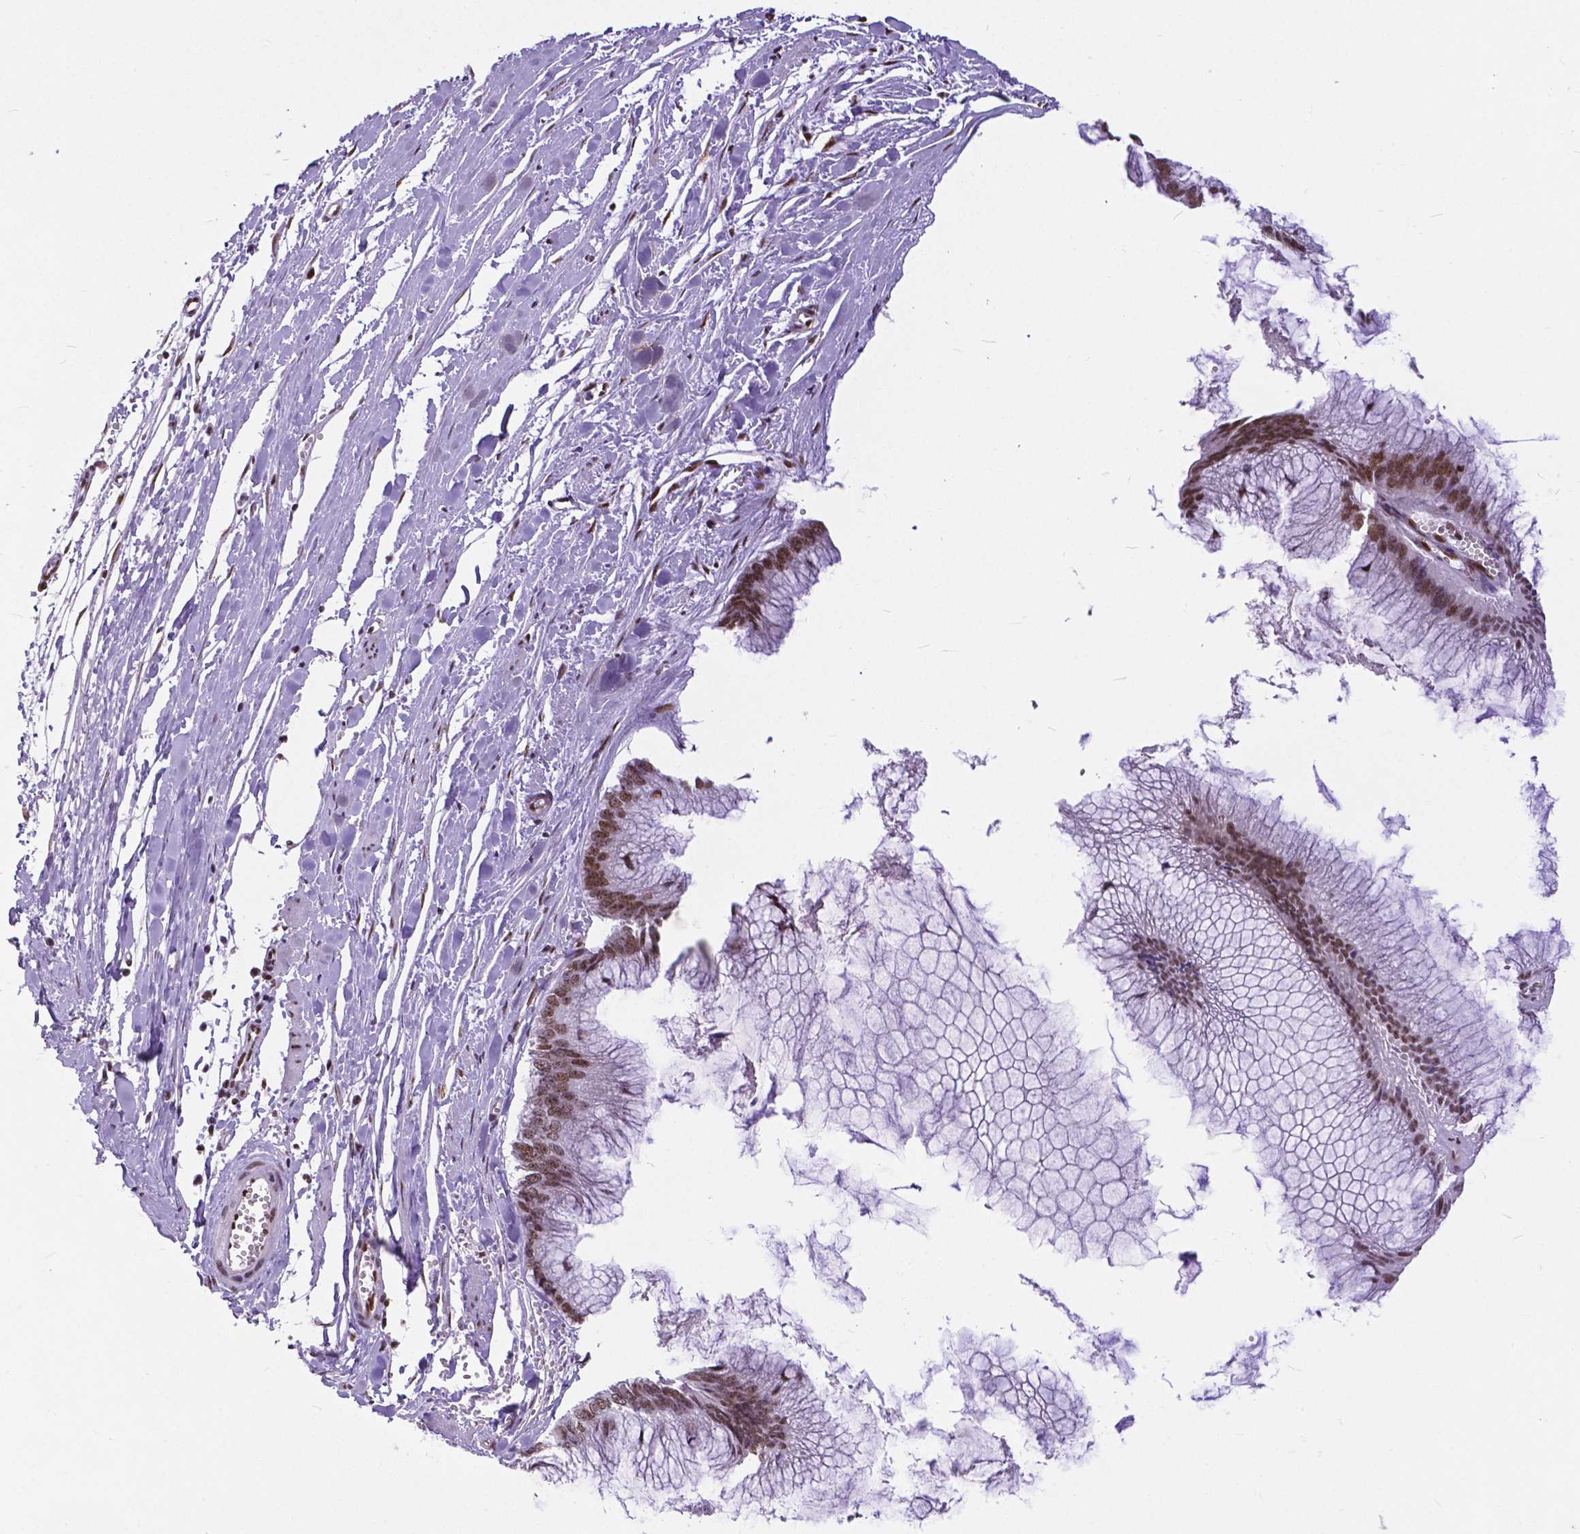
{"staining": {"intensity": "moderate", "quantity": ">75%", "location": "nuclear"}, "tissue": "ovarian cancer", "cell_type": "Tumor cells", "image_type": "cancer", "snomed": [{"axis": "morphology", "description": "Cystadenocarcinoma, mucinous, NOS"}, {"axis": "topography", "description": "Ovary"}], "caption": "Ovarian mucinous cystadenocarcinoma stained for a protein displays moderate nuclear positivity in tumor cells. Nuclei are stained in blue.", "gene": "ATRX", "patient": {"sex": "female", "age": 44}}